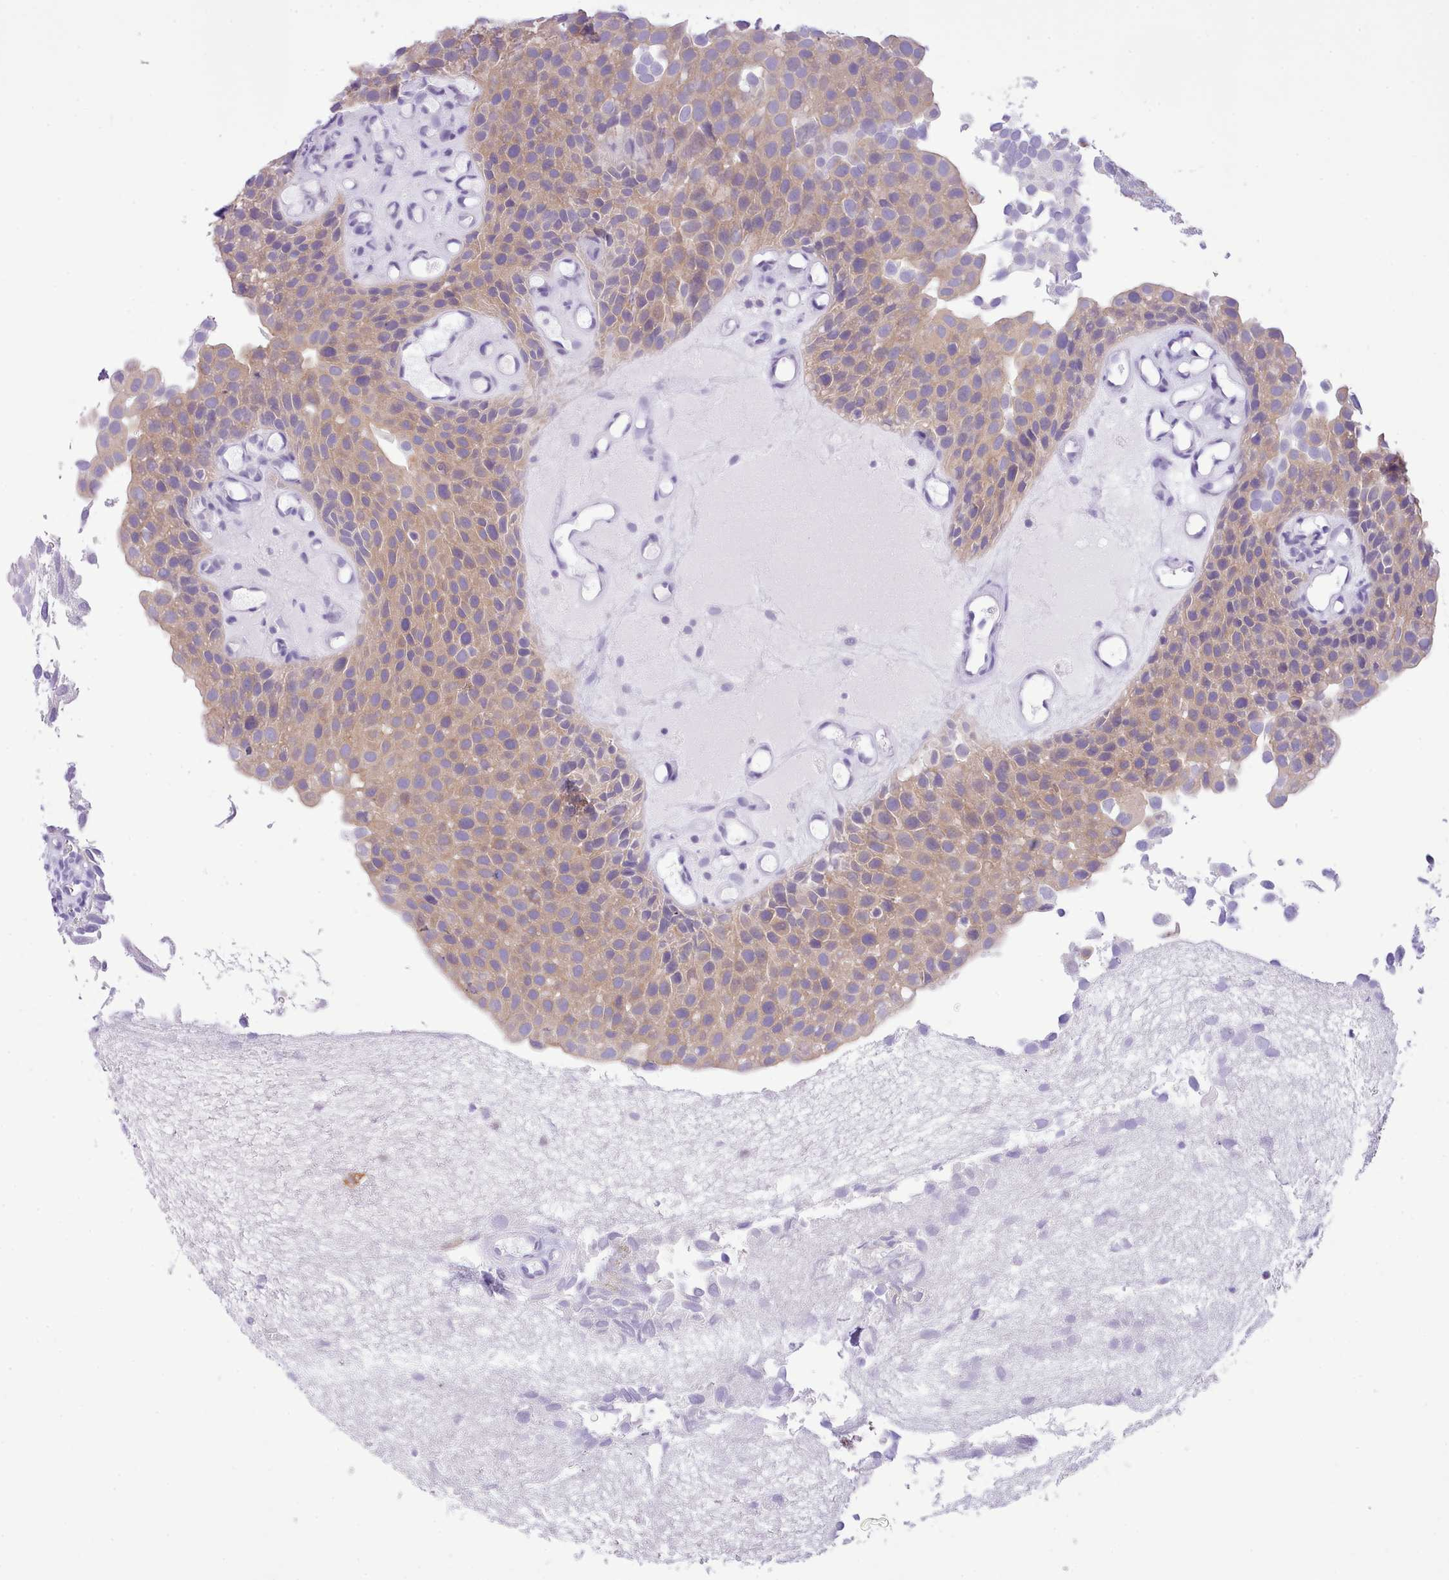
{"staining": {"intensity": "weak", "quantity": "25%-75%", "location": "cytoplasmic/membranous"}, "tissue": "urothelial cancer", "cell_type": "Tumor cells", "image_type": "cancer", "snomed": [{"axis": "morphology", "description": "Urothelial carcinoma, Low grade"}, {"axis": "topography", "description": "Urinary bladder"}], "caption": "The micrograph demonstrates a brown stain indicating the presence of a protein in the cytoplasmic/membranous of tumor cells in urothelial cancer.", "gene": "MDFI", "patient": {"sex": "male", "age": 88}}